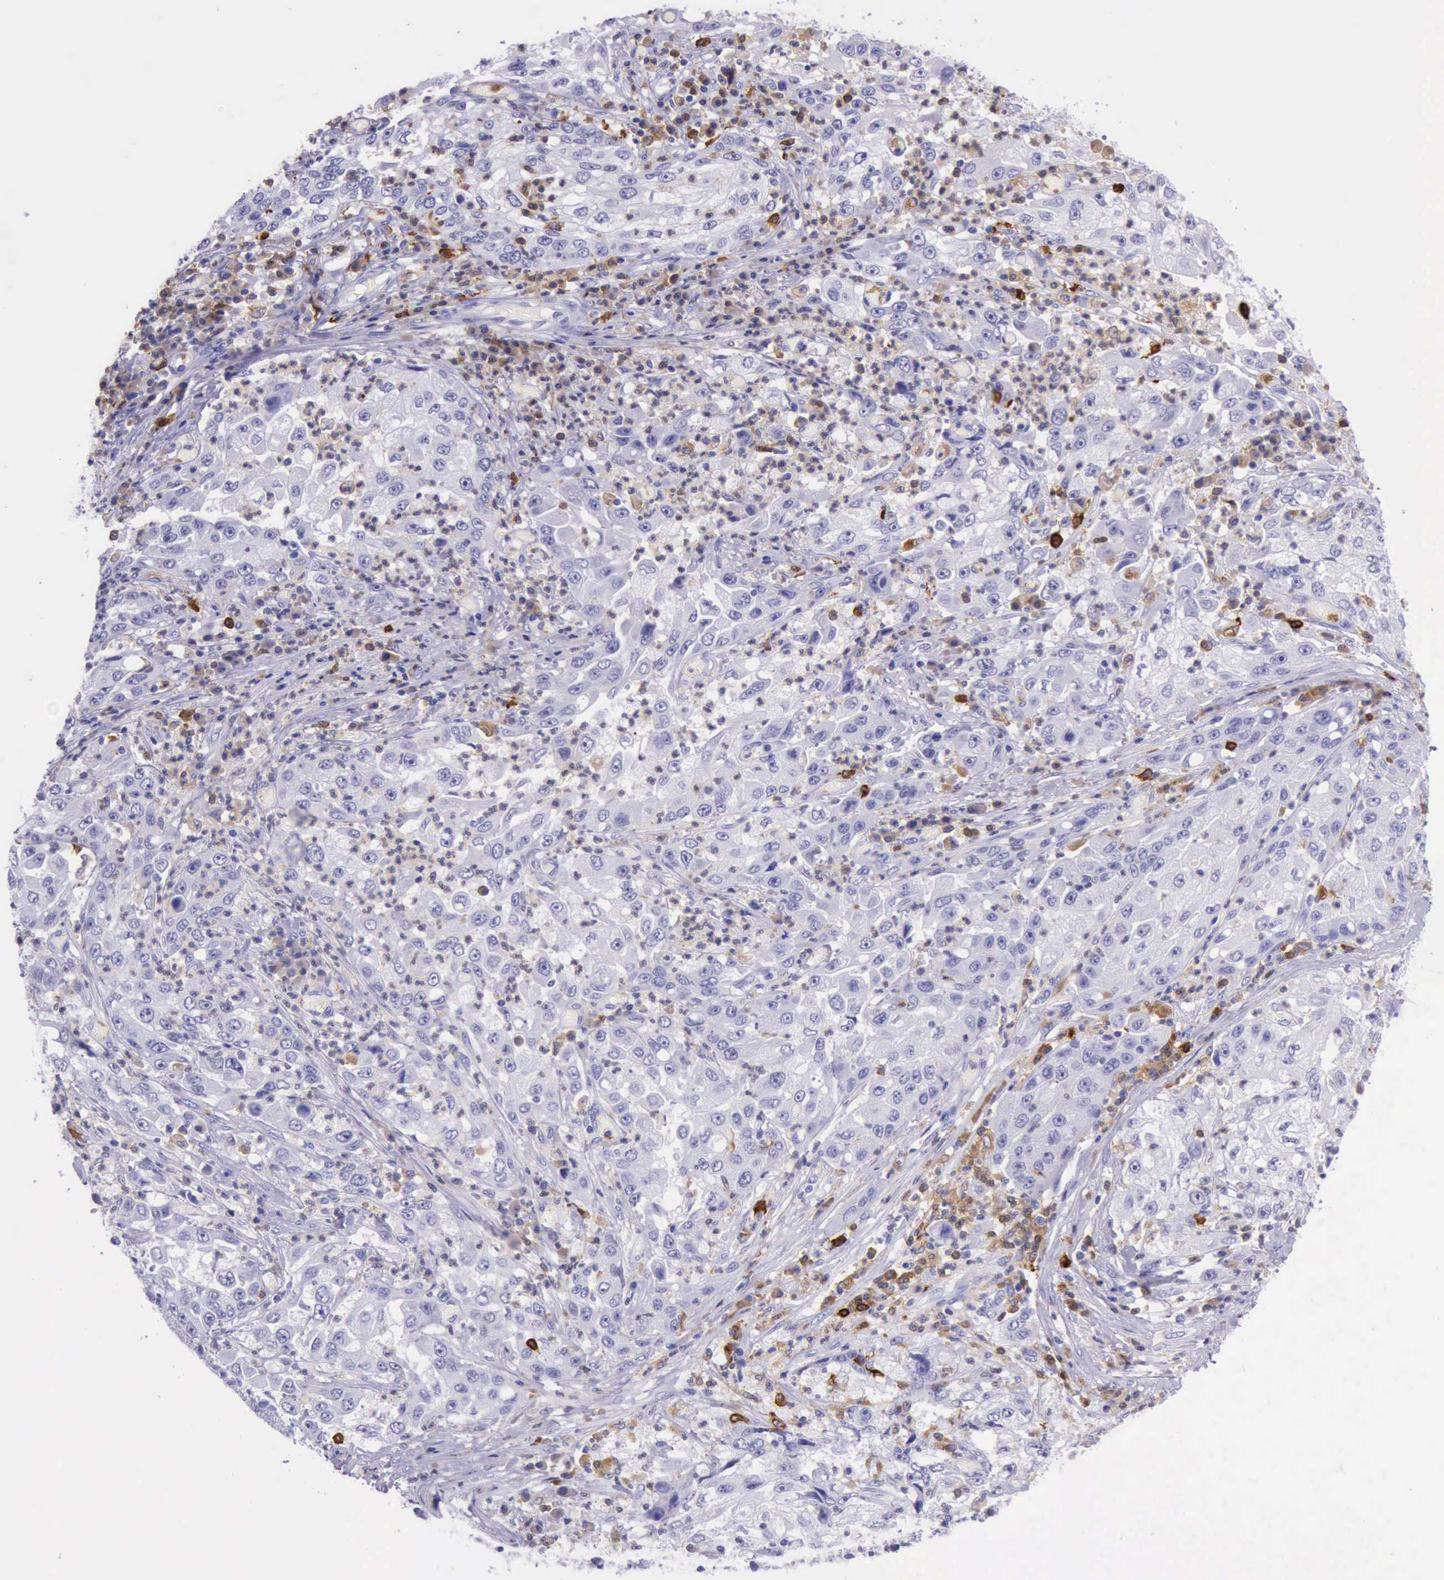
{"staining": {"intensity": "negative", "quantity": "none", "location": "none"}, "tissue": "cervical cancer", "cell_type": "Tumor cells", "image_type": "cancer", "snomed": [{"axis": "morphology", "description": "Squamous cell carcinoma, NOS"}, {"axis": "topography", "description": "Cervix"}], "caption": "Immunohistochemistry (IHC) of cervical cancer demonstrates no staining in tumor cells.", "gene": "BTK", "patient": {"sex": "female", "age": 36}}